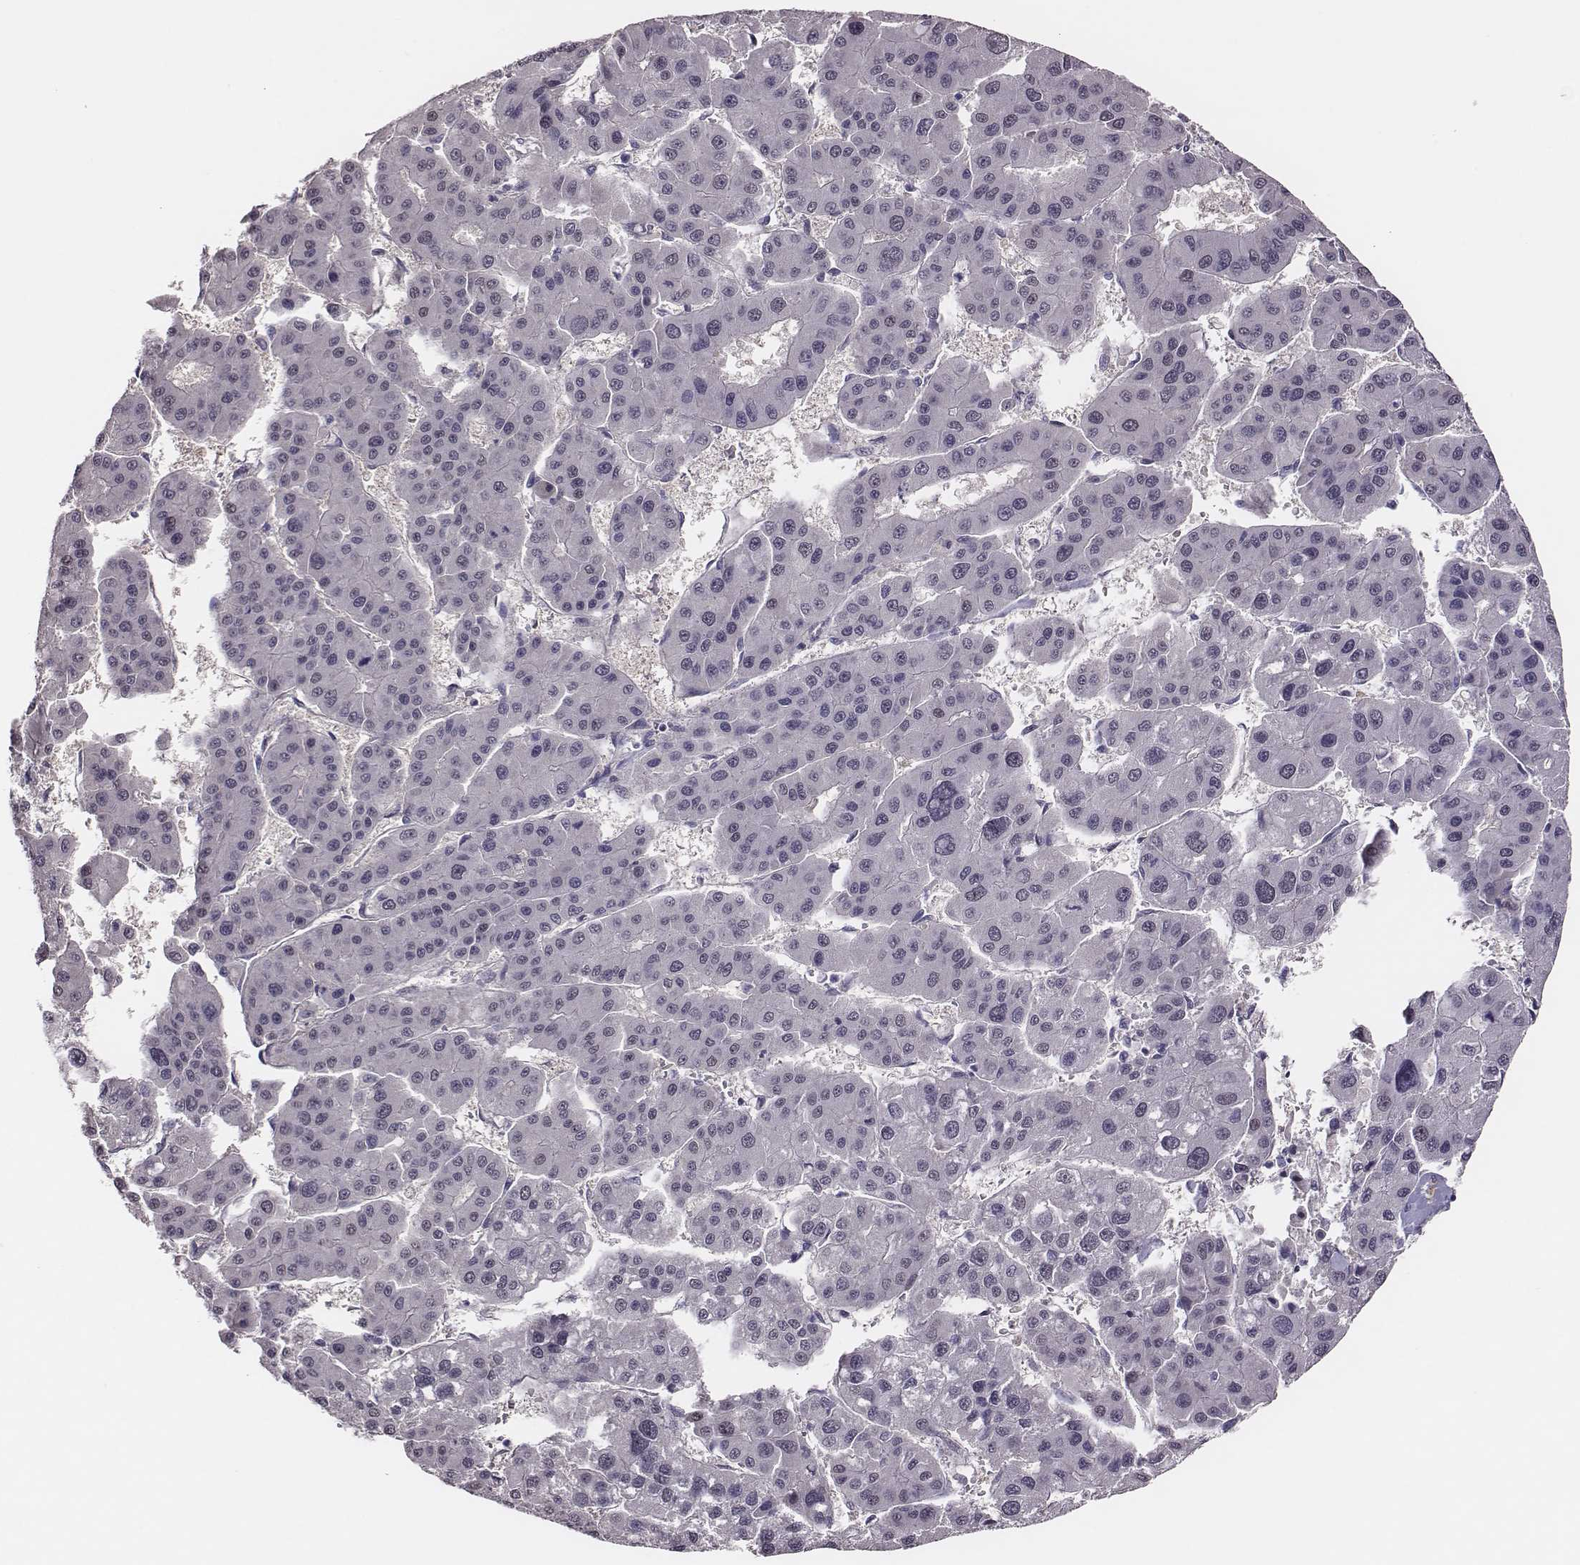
{"staining": {"intensity": "negative", "quantity": "none", "location": "none"}, "tissue": "liver cancer", "cell_type": "Tumor cells", "image_type": "cancer", "snomed": [{"axis": "morphology", "description": "Carcinoma, Hepatocellular, NOS"}, {"axis": "topography", "description": "Liver"}], "caption": "Tumor cells are negative for brown protein staining in liver cancer.", "gene": "SCML2", "patient": {"sex": "male", "age": 73}}